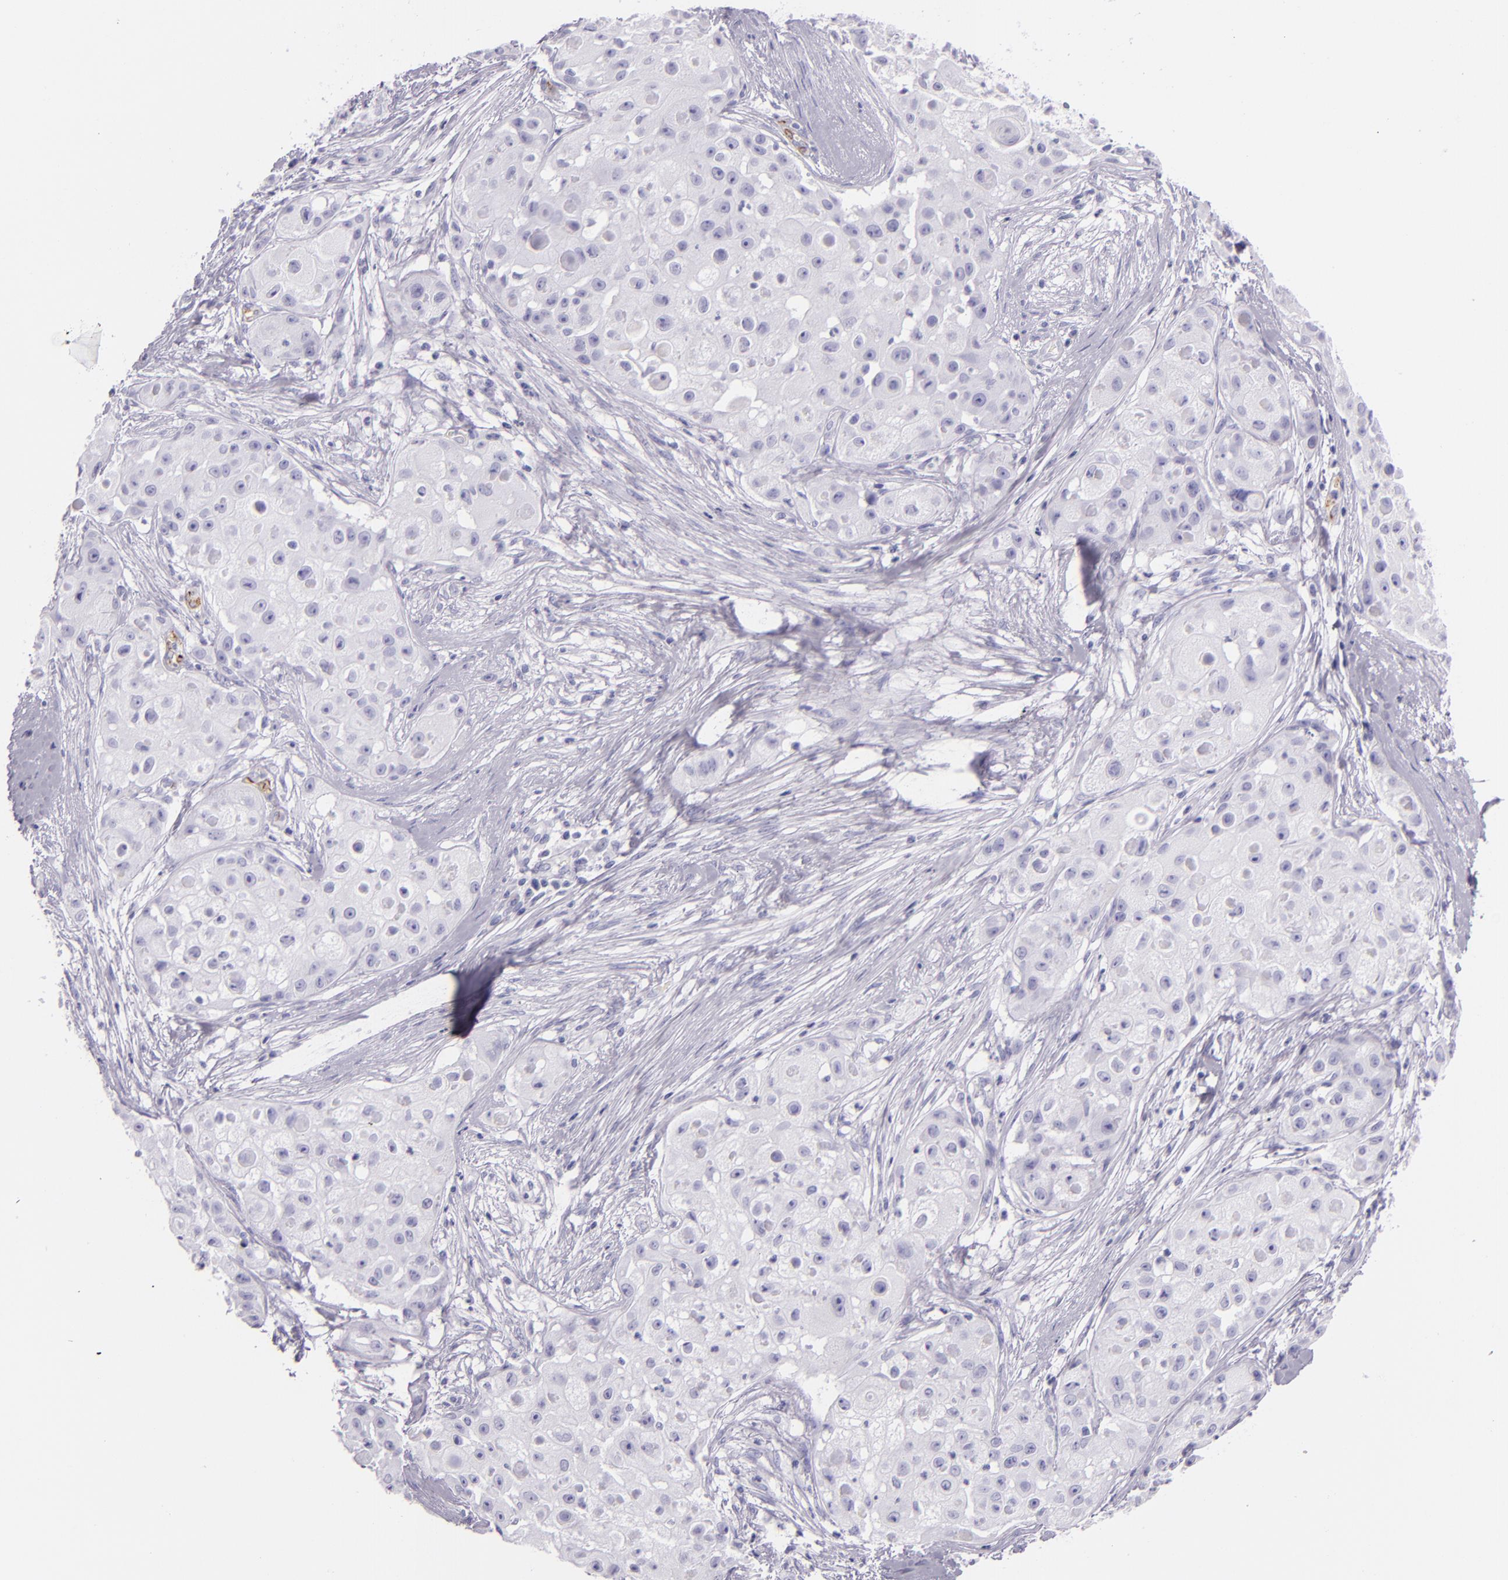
{"staining": {"intensity": "negative", "quantity": "none", "location": "none"}, "tissue": "skin cancer", "cell_type": "Tumor cells", "image_type": "cancer", "snomed": [{"axis": "morphology", "description": "Squamous cell carcinoma, NOS"}, {"axis": "topography", "description": "Skin"}], "caption": "IHC image of neoplastic tissue: squamous cell carcinoma (skin) stained with DAB exhibits no significant protein positivity in tumor cells.", "gene": "SELP", "patient": {"sex": "female", "age": 57}}